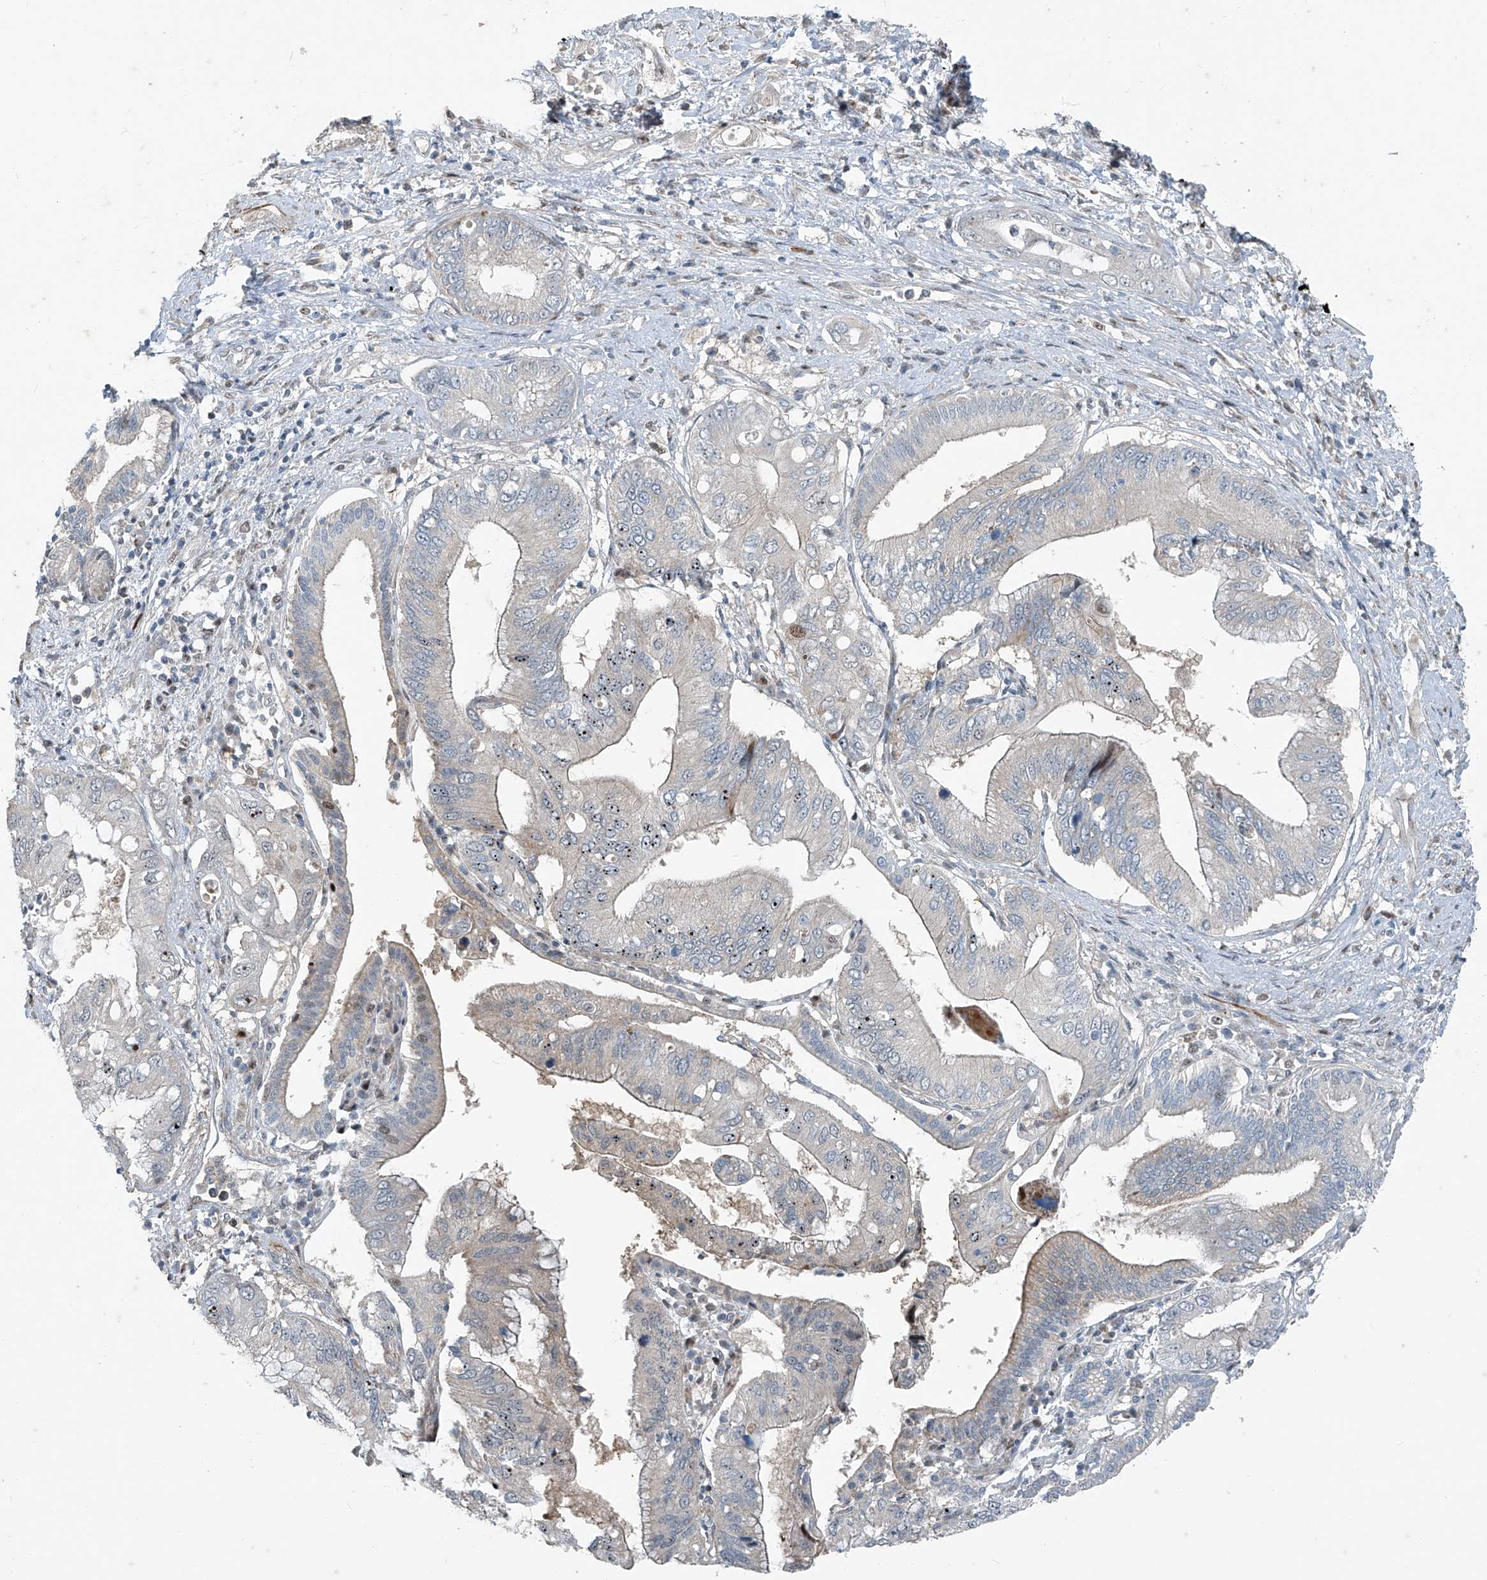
{"staining": {"intensity": "moderate", "quantity": "<25%", "location": "nuclear"}, "tissue": "pancreatic cancer", "cell_type": "Tumor cells", "image_type": "cancer", "snomed": [{"axis": "morphology", "description": "Inflammation, NOS"}, {"axis": "morphology", "description": "Adenocarcinoma, NOS"}, {"axis": "topography", "description": "Pancreas"}], "caption": "Pancreatic cancer (adenocarcinoma) stained with a brown dye reveals moderate nuclear positive staining in about <25% of tumor cells.", "gene": "PPCS", "patient": {"sex": "female", "age": 56}}